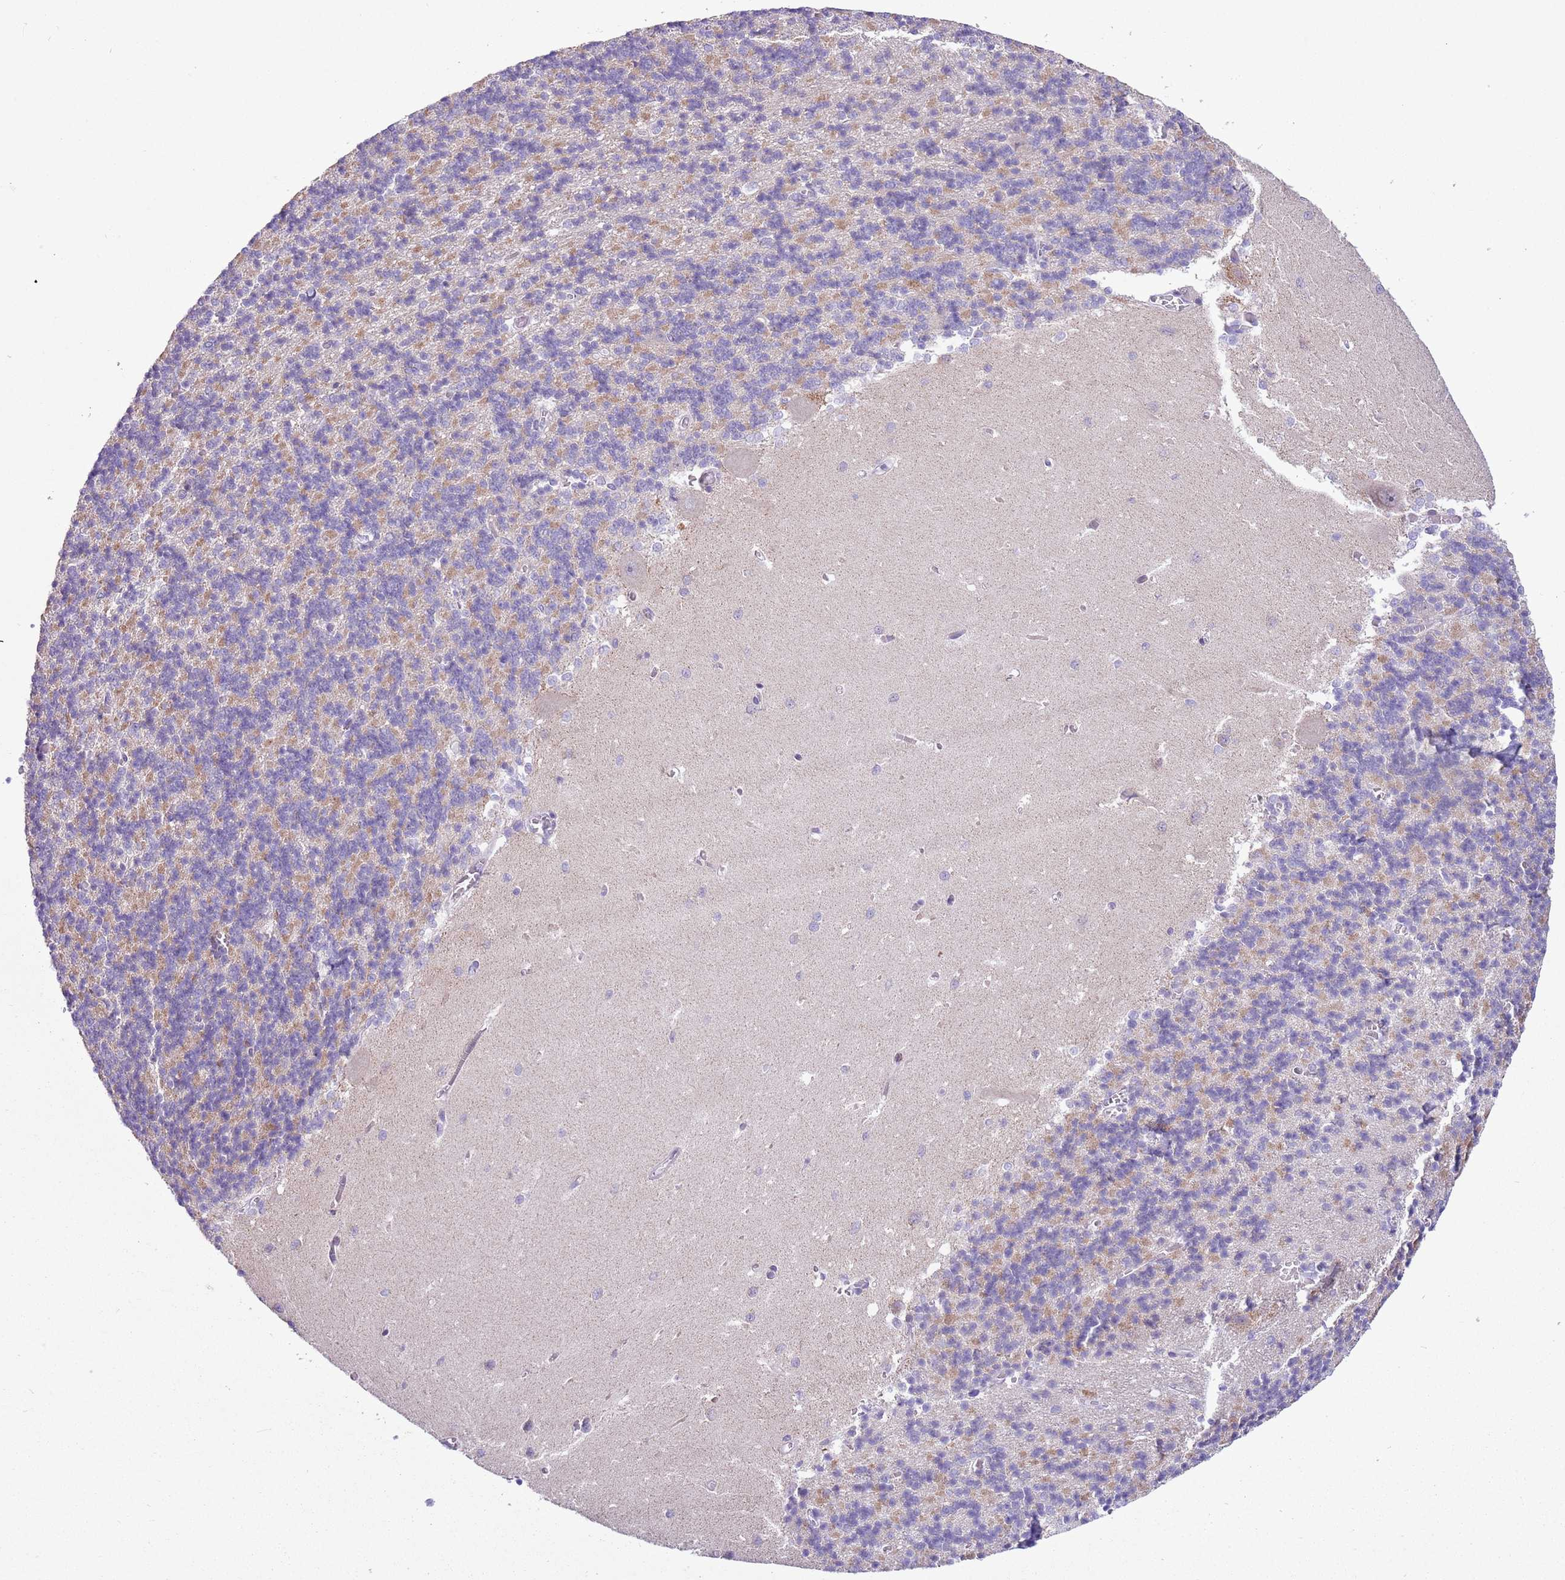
{"staining": {"intensity": "negative", "quantity": "none", "location": "none"}, "tissue": "cerebellum", "cell_type": "Cells in granular layer", "image_type": "normal", "snomed": [{"axis": "morphology", "description": "Normal tissue, NOS"}, {"axis": "topography", "description": "Cerebellum"}], "caption": "High magnification brightfield microscopy of normal cerebellum stained with DAB (3,3'-diaminobenzidine) (brown) and counterstained with hematoxylin (blue): cells in granular layer show no significant expression. (Stains: DAB (3,3'-diaminobenzidine) IHC with hematoxylin counter stain, Microscopy: brightfield microscopy at high magnification).", "gene": "ZNF697", "patient": {"sex": "male", "age": 37}}